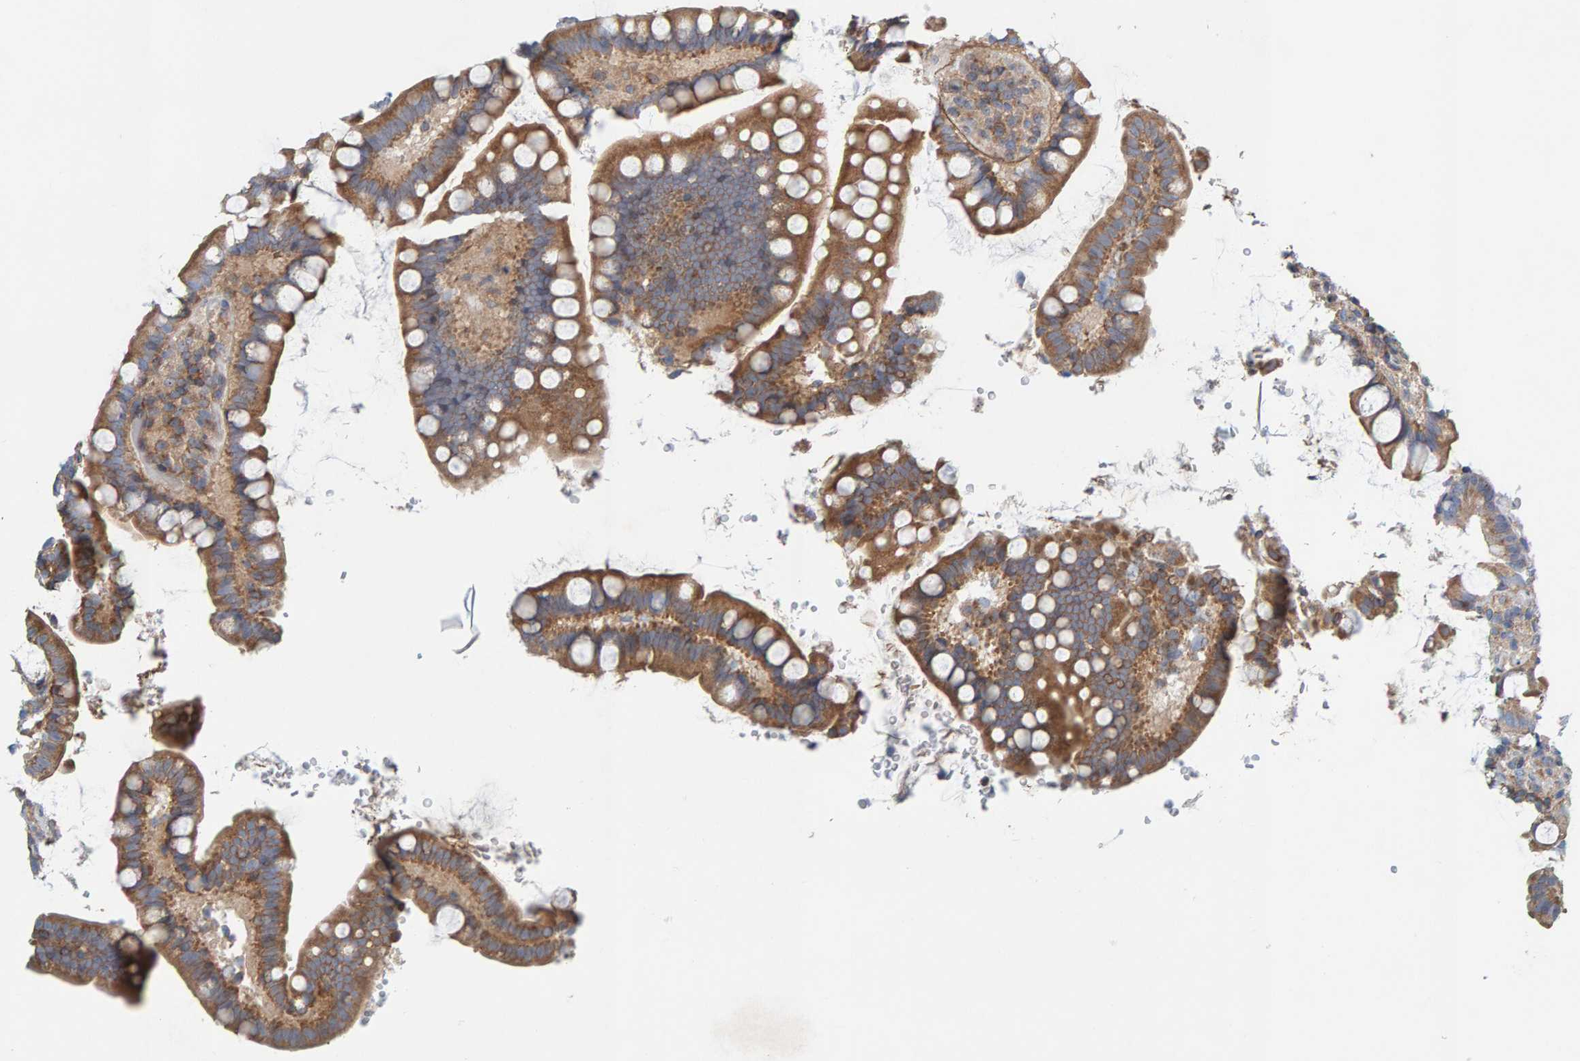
{"staining": {"intensity": "moderate", "quantity": ">75%", "location": "cytoplasmic/membranous"}, "tissue": "small intestine", "cell_type": "Glandular cells", "image_type": "normal", "snomed": [{"axis": "morphology", "description": "Normal tissue, NOS"}, {"axis": "topography", "description": "Smooth muscle"}, {"axis": "topography", "description": "Small intestine"}], "caption": "Brown immunohistochemical staining in normal human small intestine demonstrates moderate cytoplasmic/membranous staining in approximately >75% of glandular cells.", "gene": "CCM2", "patient": {"sex": "female", "age": 84}}